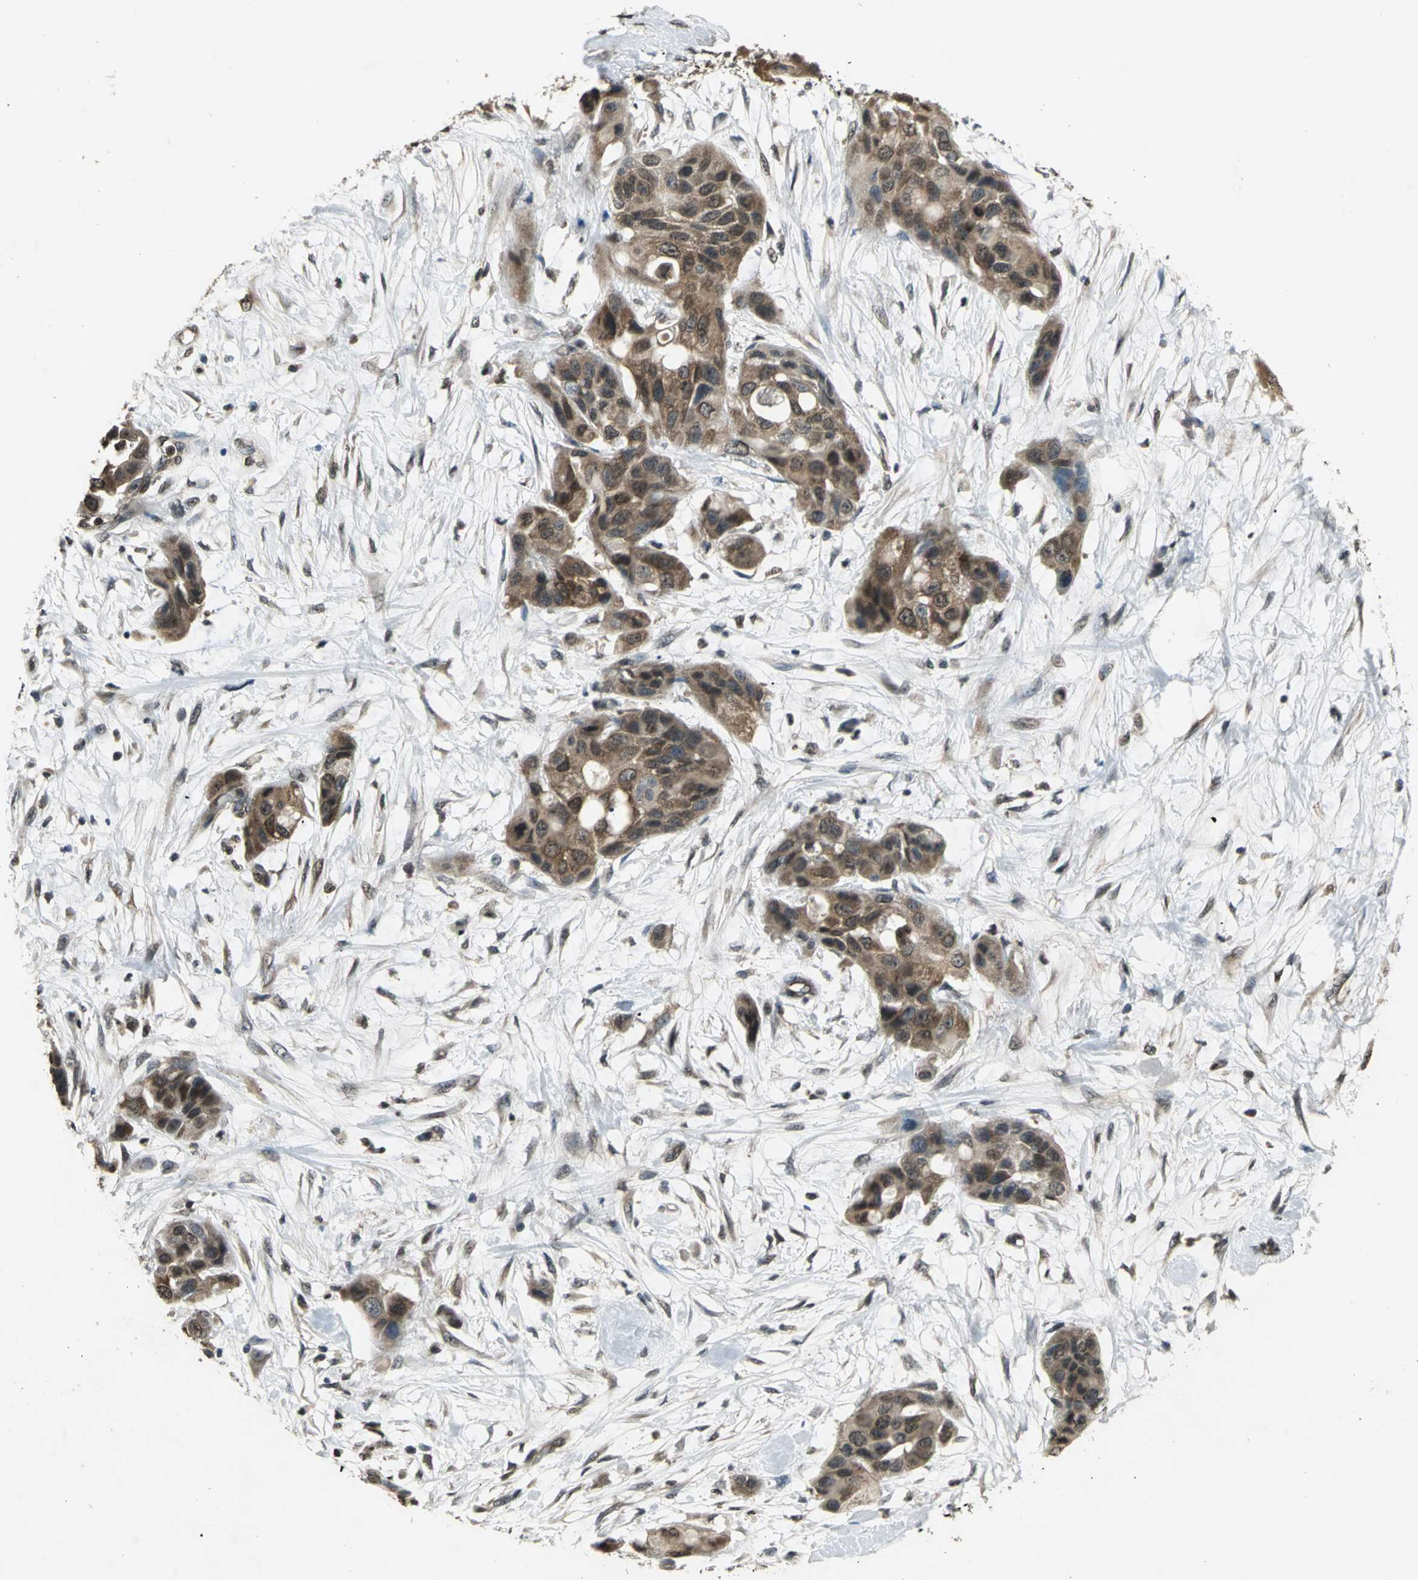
{"staining": {"intensity": "strong", "quantity": ">75%", "location": "cytoplasmic/membranous,nuclear"}, "tissue": "pancreatic cancer", "cell_type": "Tumor cells", "image_type": "cancer", "snomed": [{"axis": "morphology", "description": "Adenocarcinoma, NOS"}, {"axis": "topography", "description": "Pancreas"}], "caption": "DAB immunohistochemical staining of pancreatic cancer exhibits strong cytoplasmic/membranous and nuclear protein expression in about >75% of tumor cells.", "gene": "AHR", "patient": {"sex": "female", "age": 60}}